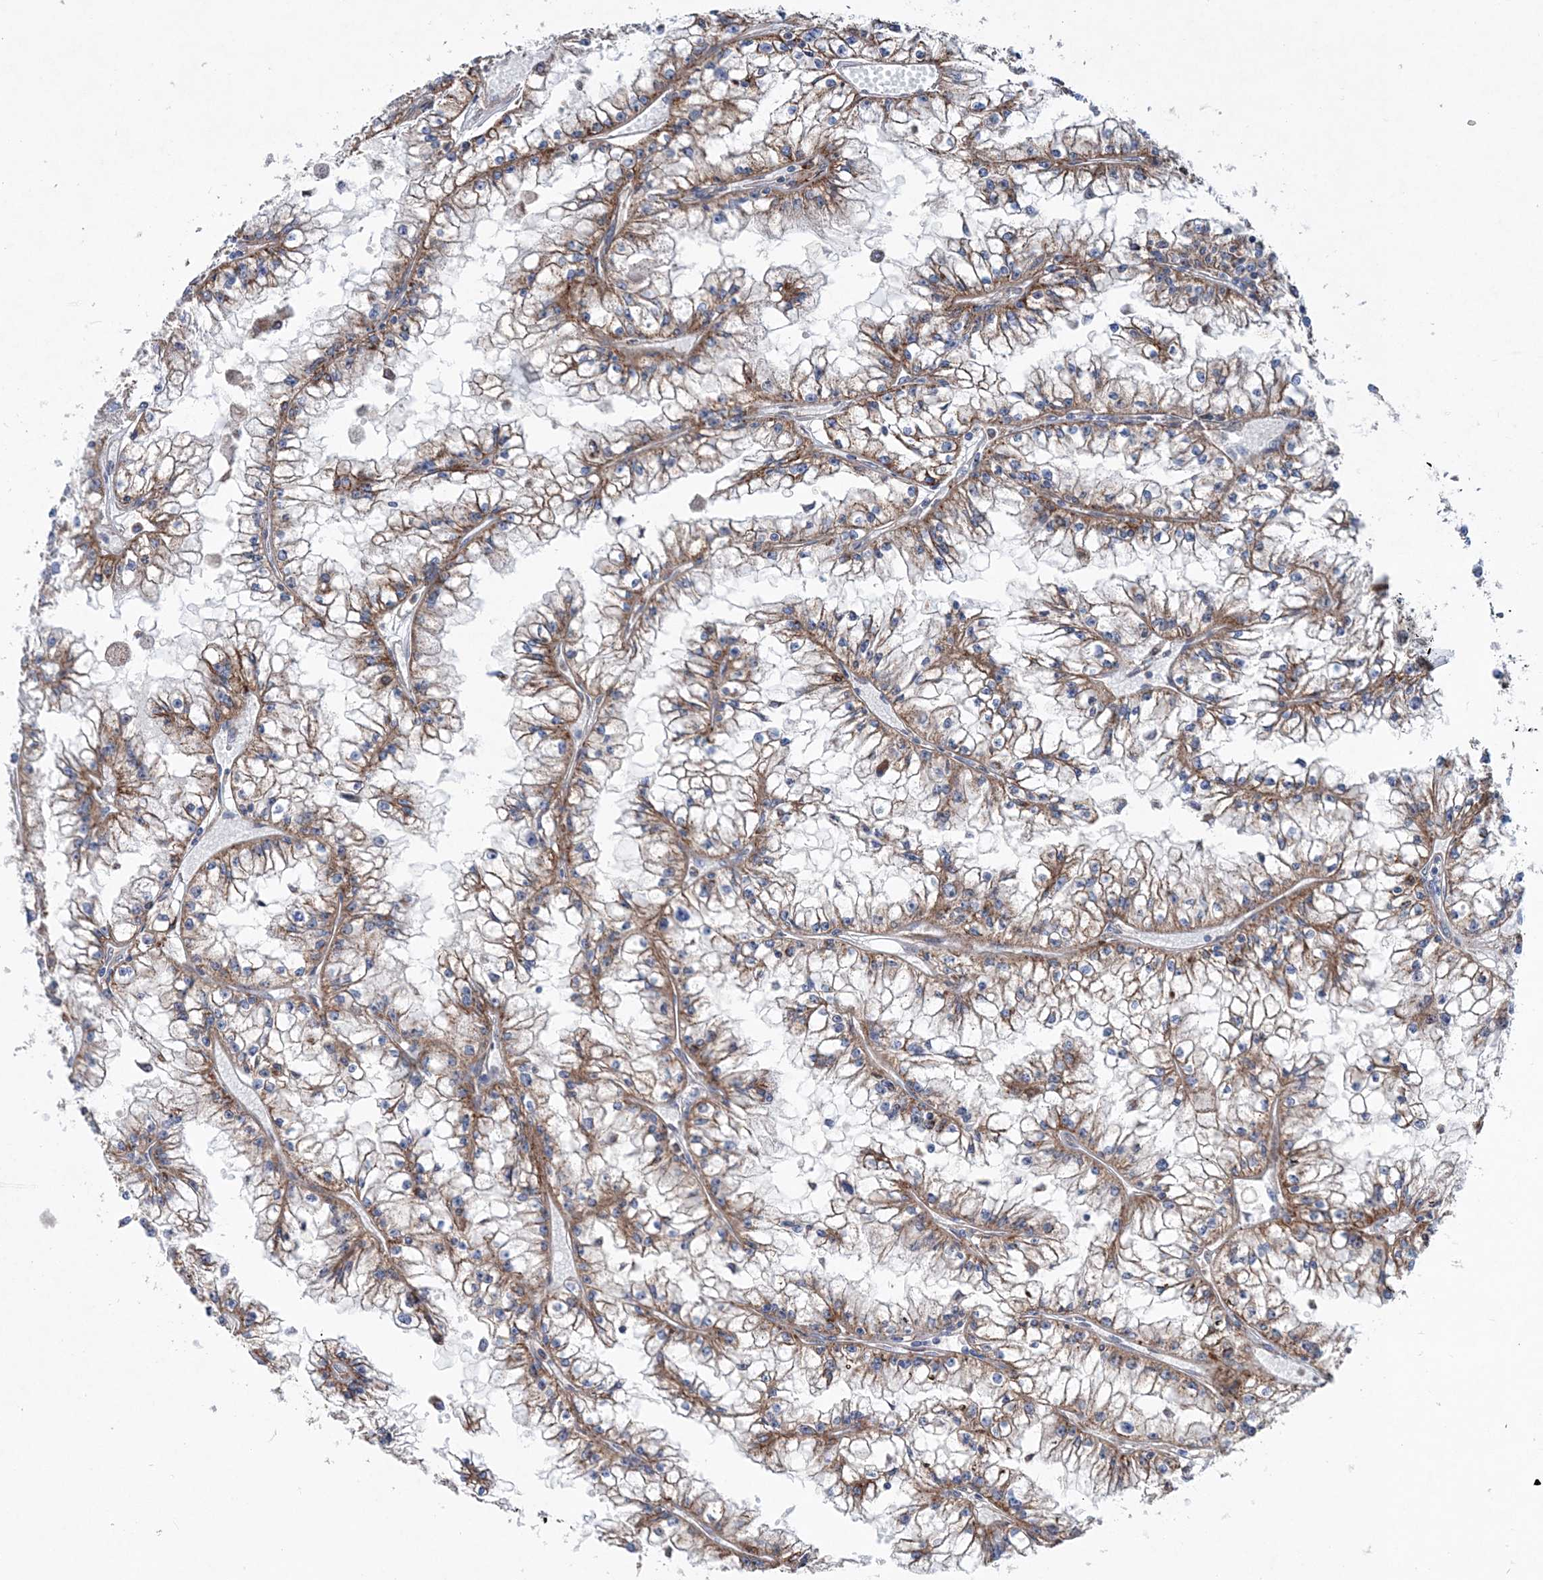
{"staining": {"intensity": "moderate", "quantity": ">75%", "location": "cytoplasmic/membranous"}, "tissue": "renal cancer", "cell_type": "Tumor cells", "image_type": "cancer", "snomed": [{"axis": "morphology", "description": "Adenocarcinoma, NOS"}, {"axis": "topography", "description": "Kidney"}], "caption": "IHC (DAB) staining of human adenocarcinoma (renal) displays moderate cytoplasmic/membranous protein staining in about >75% of tumor cells. The staining was performed using DAB (3,3'-diaminobenzidine) to visualize the protein expression in brown, while the nuclei were stained in blue with hematoxylin (Magnification: 20x).", "gene": "NGLY1", "patient": {"sex": "male", "age": 56}}